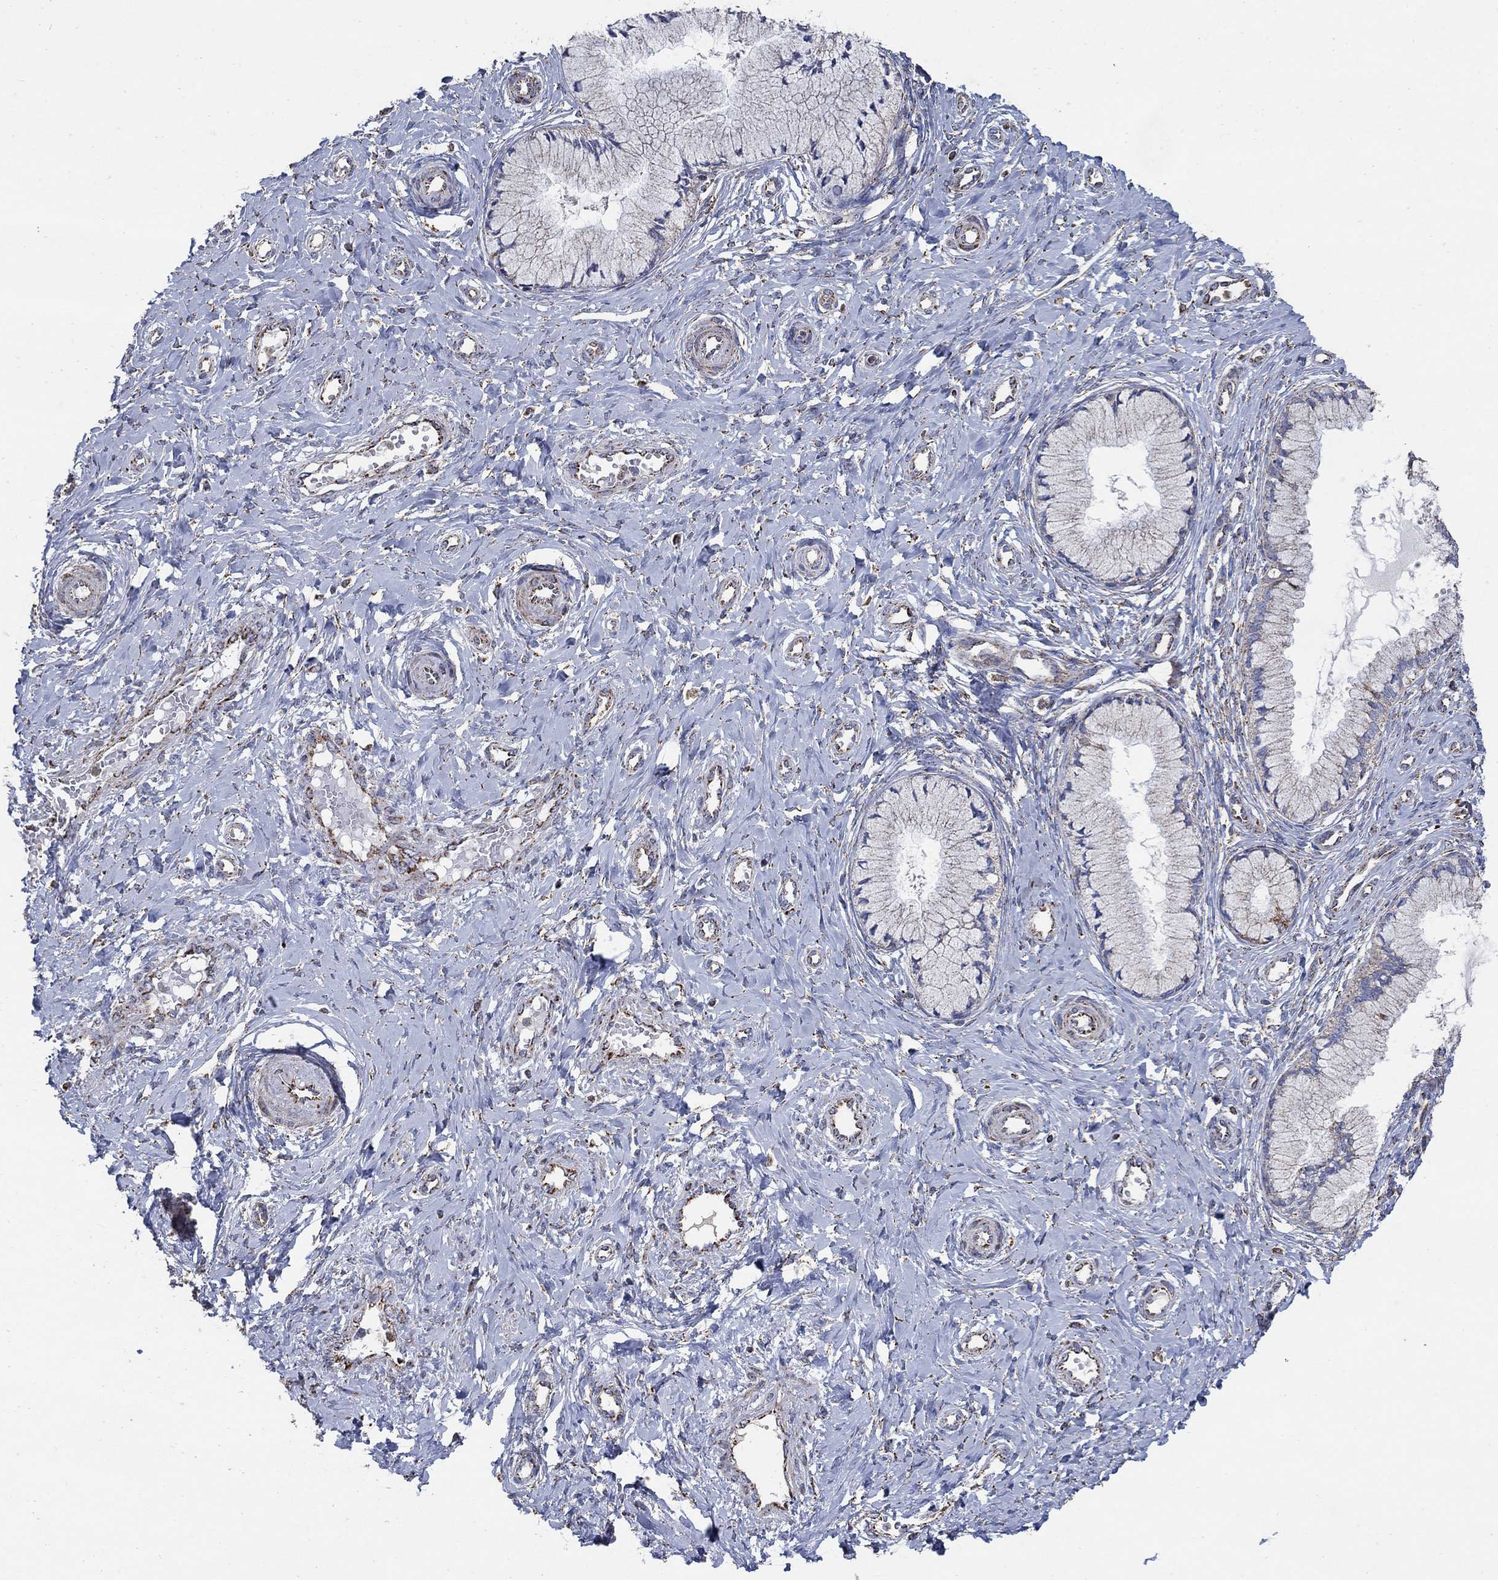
{"staining": {"intensity": "negative", "quantity": "none", "location": "none"}, "tissue": "cervix", "cell_type": "Glandular cells", "image_type": "normal", "snomed": [{"axis": "morphology", "description": "Normal tissue, NOS"}, {"axis": "topography", "description": "Cervix"}], "caption": "Protein analysis of unremarkable cervix displays no significant staining in glandular cells. (DAB IHC visualized using brightfield microscopy, high magnification).", "gene": "PNPLA2", "patient": {"sex": "female", "age": 37}}